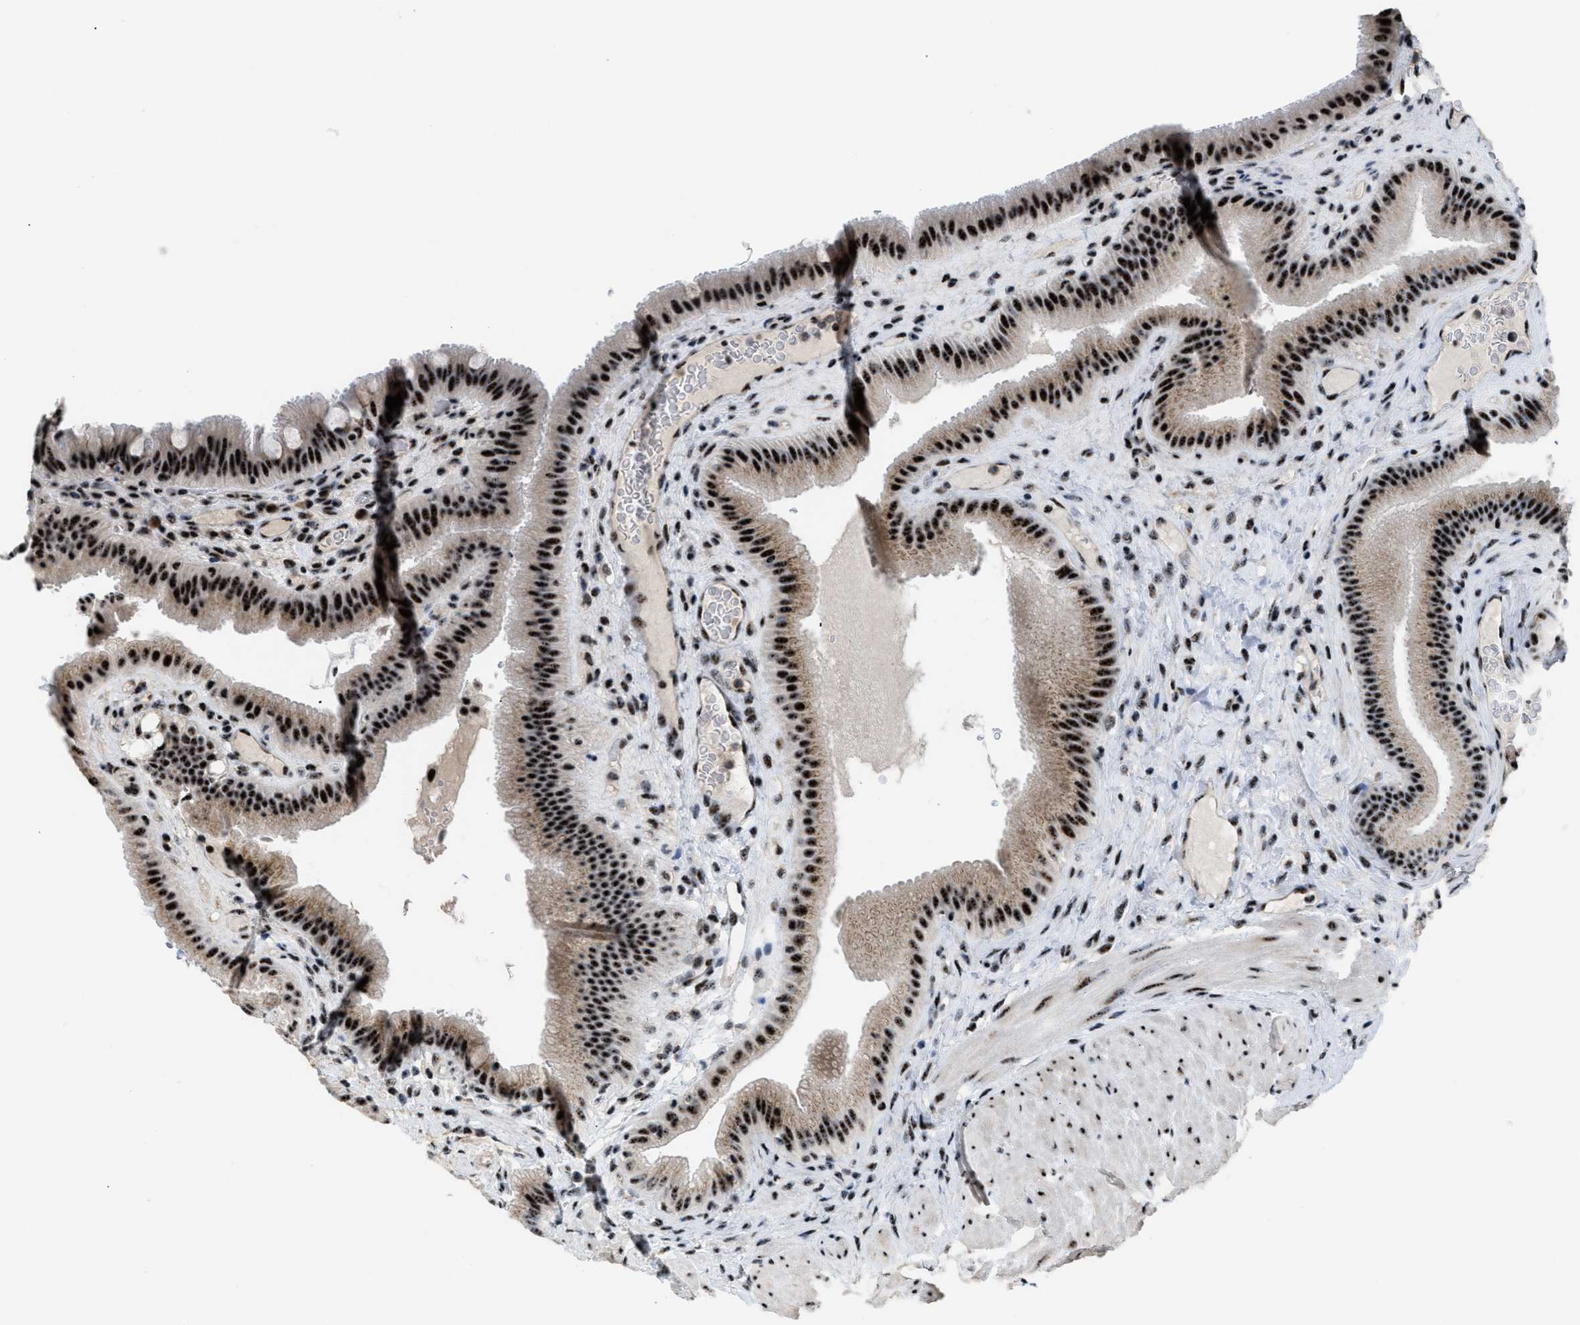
{"staining": {"intensity": "strong", "quantity": ">75%", "location": "nuclear"}, "tissue": "gallbladder", "cell_type": "Glandular cells", "image_type": "normal", "snomed": [{"axis": "morphology", "description": "Normal tissue, NOS"}, {"axis": "topography", "description": "Gallbladder"}], "caption": "Gallbladder stained for a protein reveals strong nuclear positivity in glandular cells.", "gene": "CDR2", "patient": {"sex": "male", "age": 49}}